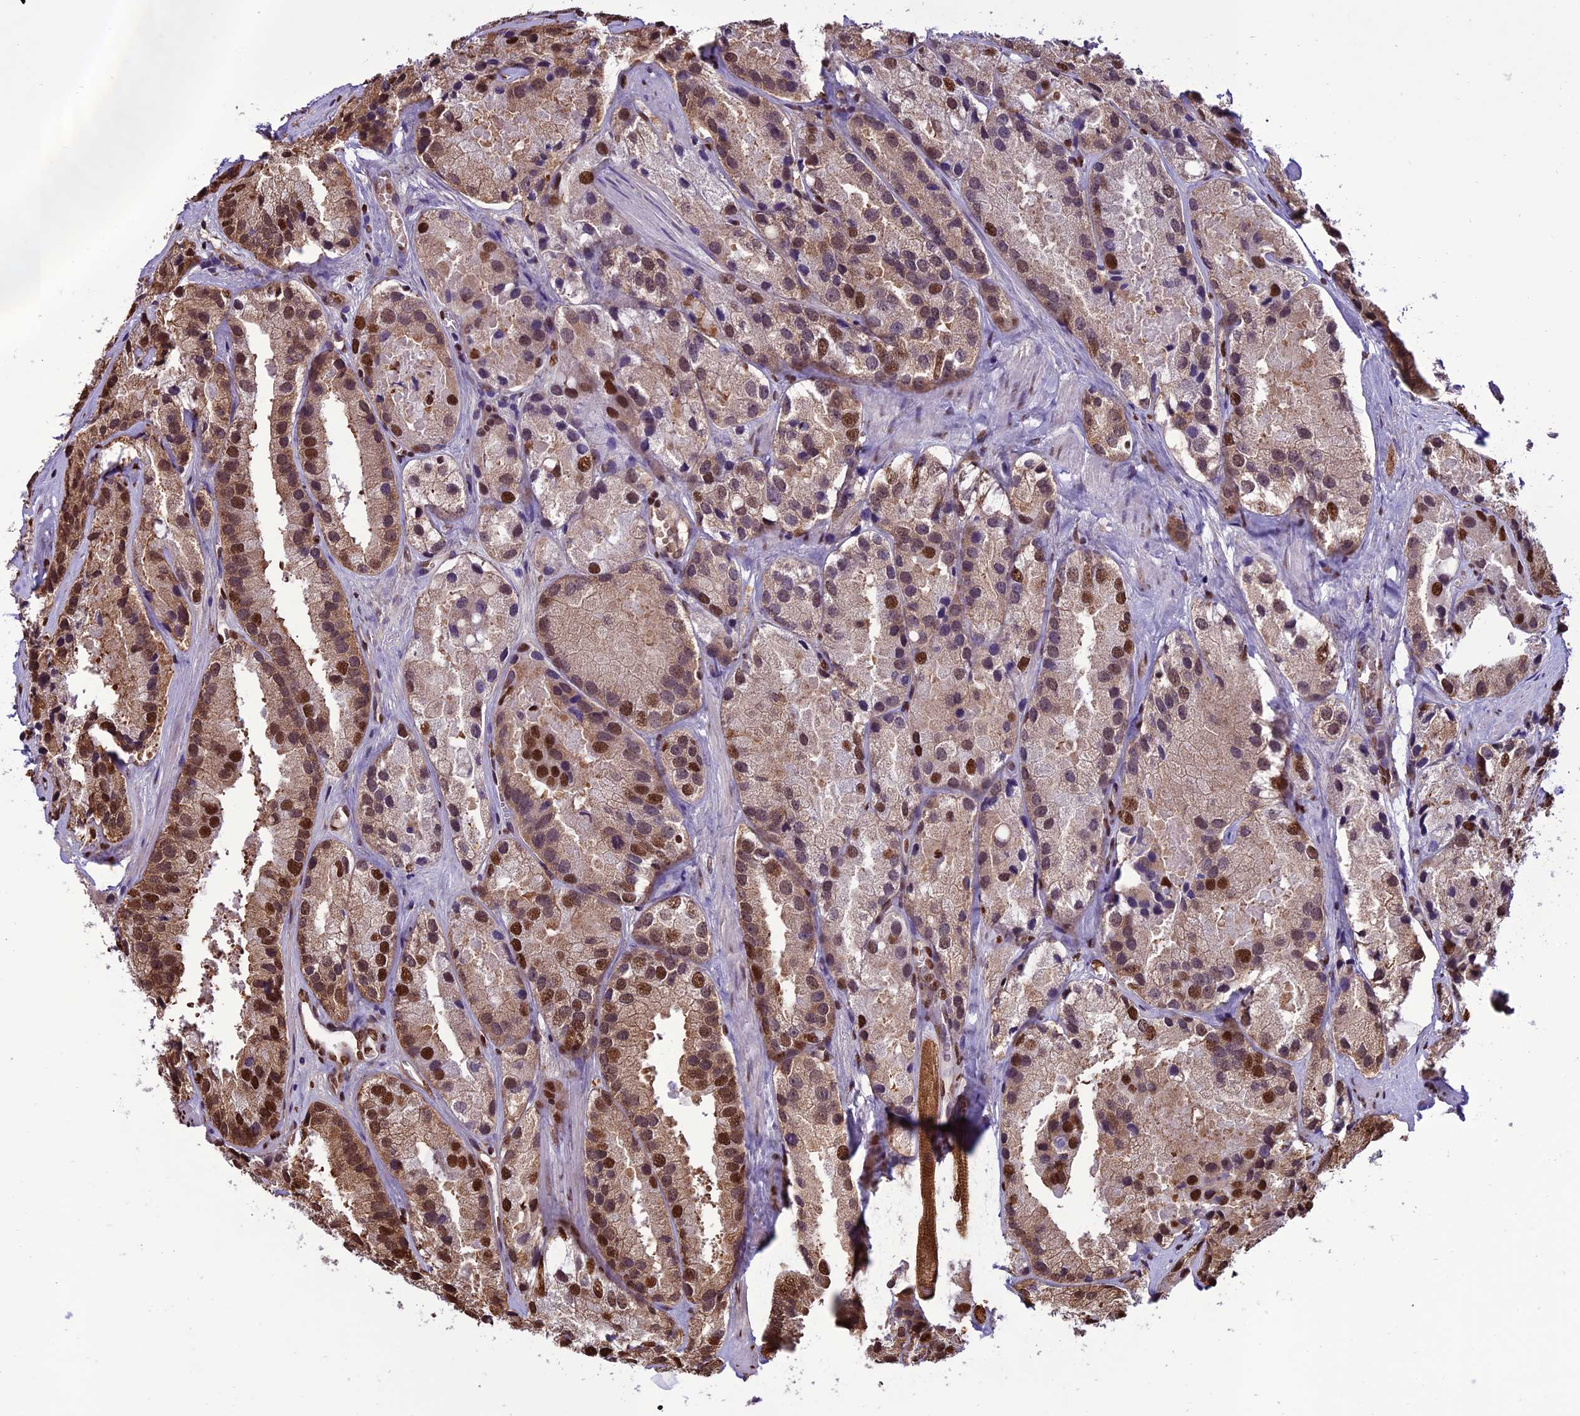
{"staining": {"intensity": "strong", "quantity": "25%-75%", "location": "cytoplasmic/membranous,nuclear"}, "tissue": "prostate cancer", "cell_type": "Tumor cells", "image_type": "cancer", "snomed": [{"axis": "morphology", "description": "Adenocarcinoma, High grade"}, {"axis": "topography", "description": "Prostate"}], "caption": "High-grade adenocarcinoma (prostate) tissue exhibits strong cytoplasmic/membranous and nuclear expression in approximately 25%-75% of tumor cells, visualized by immunohistochemistry.", "gene": "INO80E", "patient": {"sex": "male", "age": 66}}